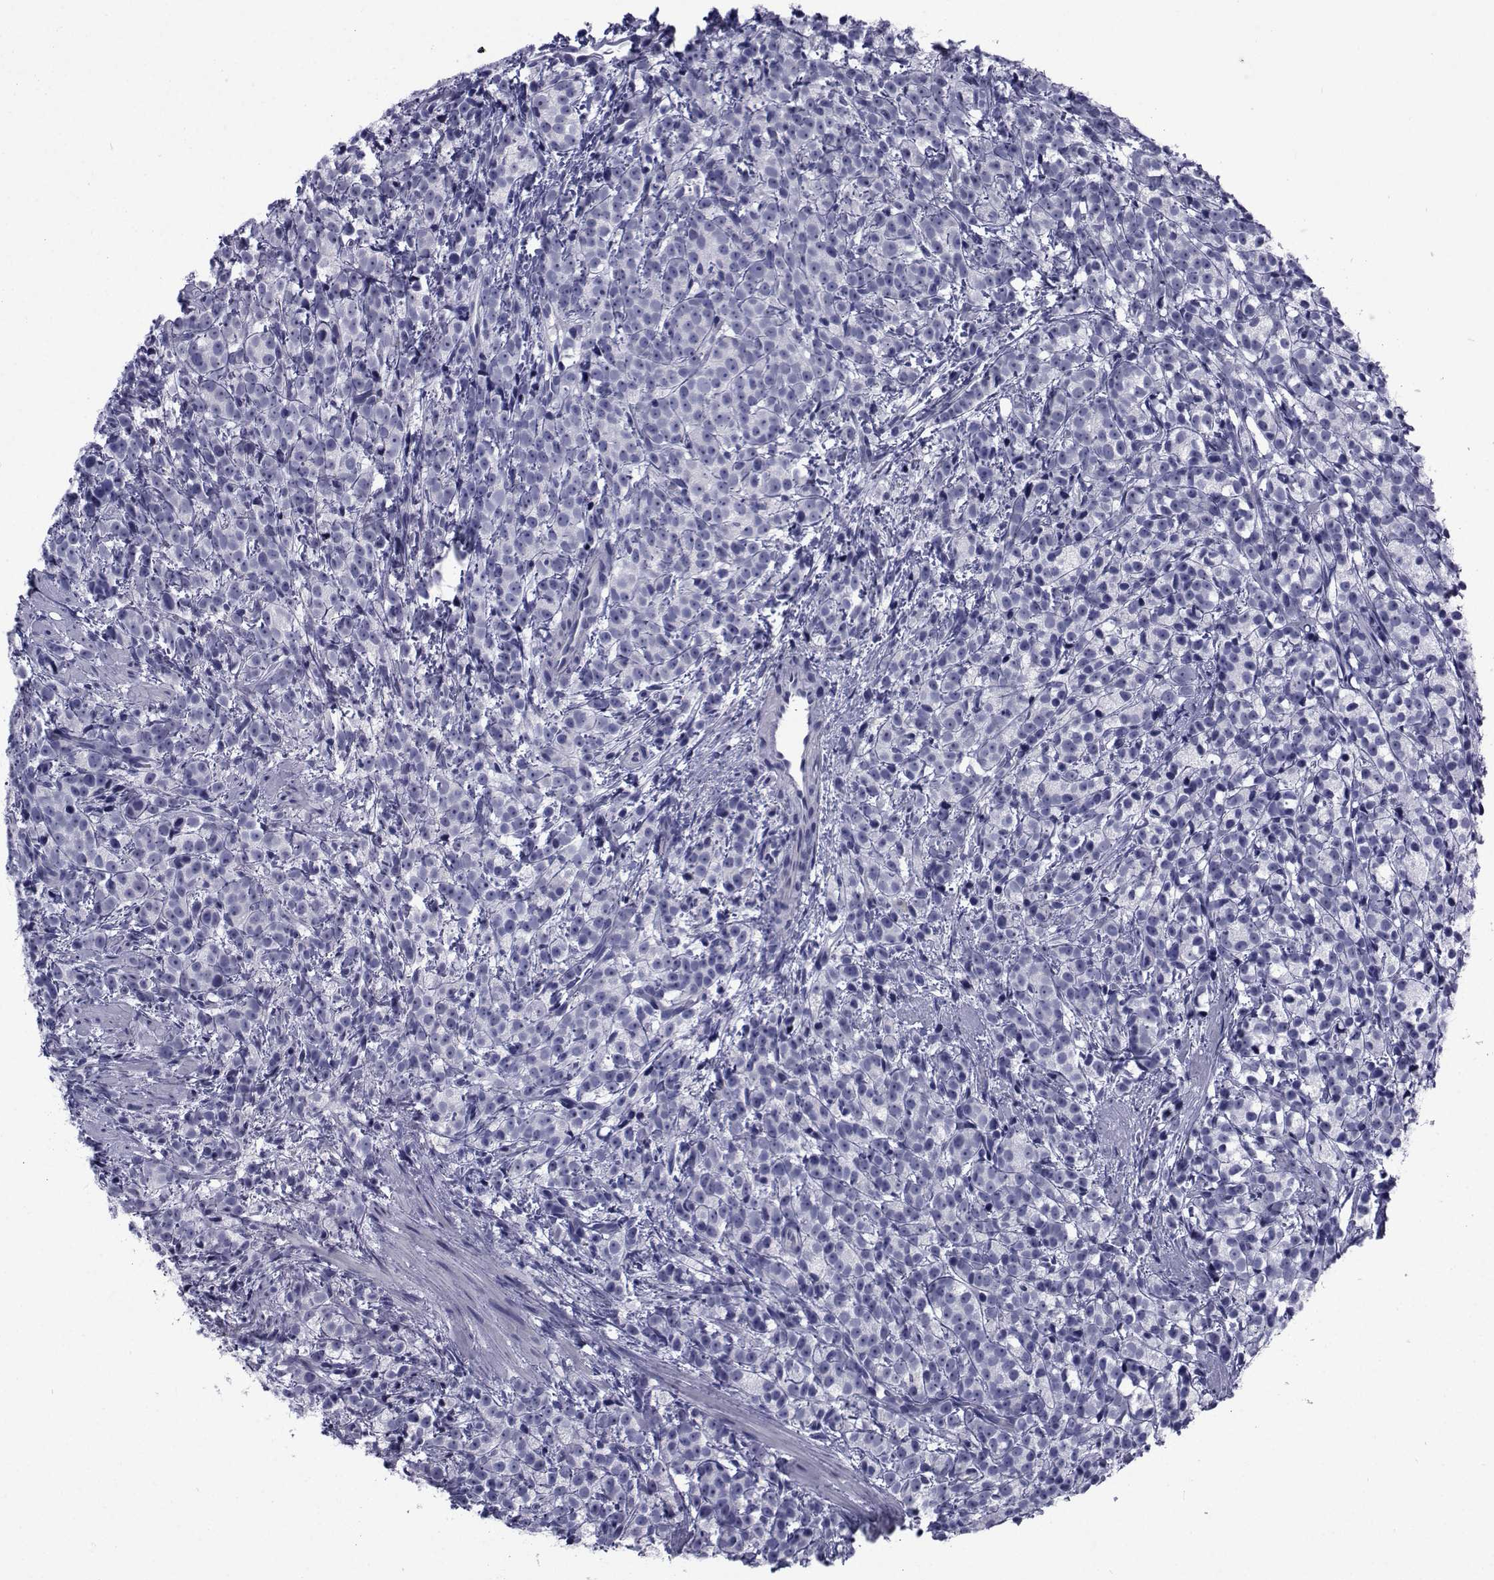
{"staining": {"intensity": "negative", "quantity": "none", "location": "none"}, "tissue": "prostate cancer", "cell_type": "Tumor cells", "image_type": "cancer", "snomed": [{"axis": "morphology", "description": "Adenocarcinoma, High grade"}, {"axis": "topography", "description": "Prostate"}], "caption": "High power microscopy photomicrograph of an IHC image of prostate cancer (high-grade adenocarcinoma), revealing no significant positivity in tumor cells.", "gene": "ROPN1", "patient": {"sex": "male", "age": 53}}